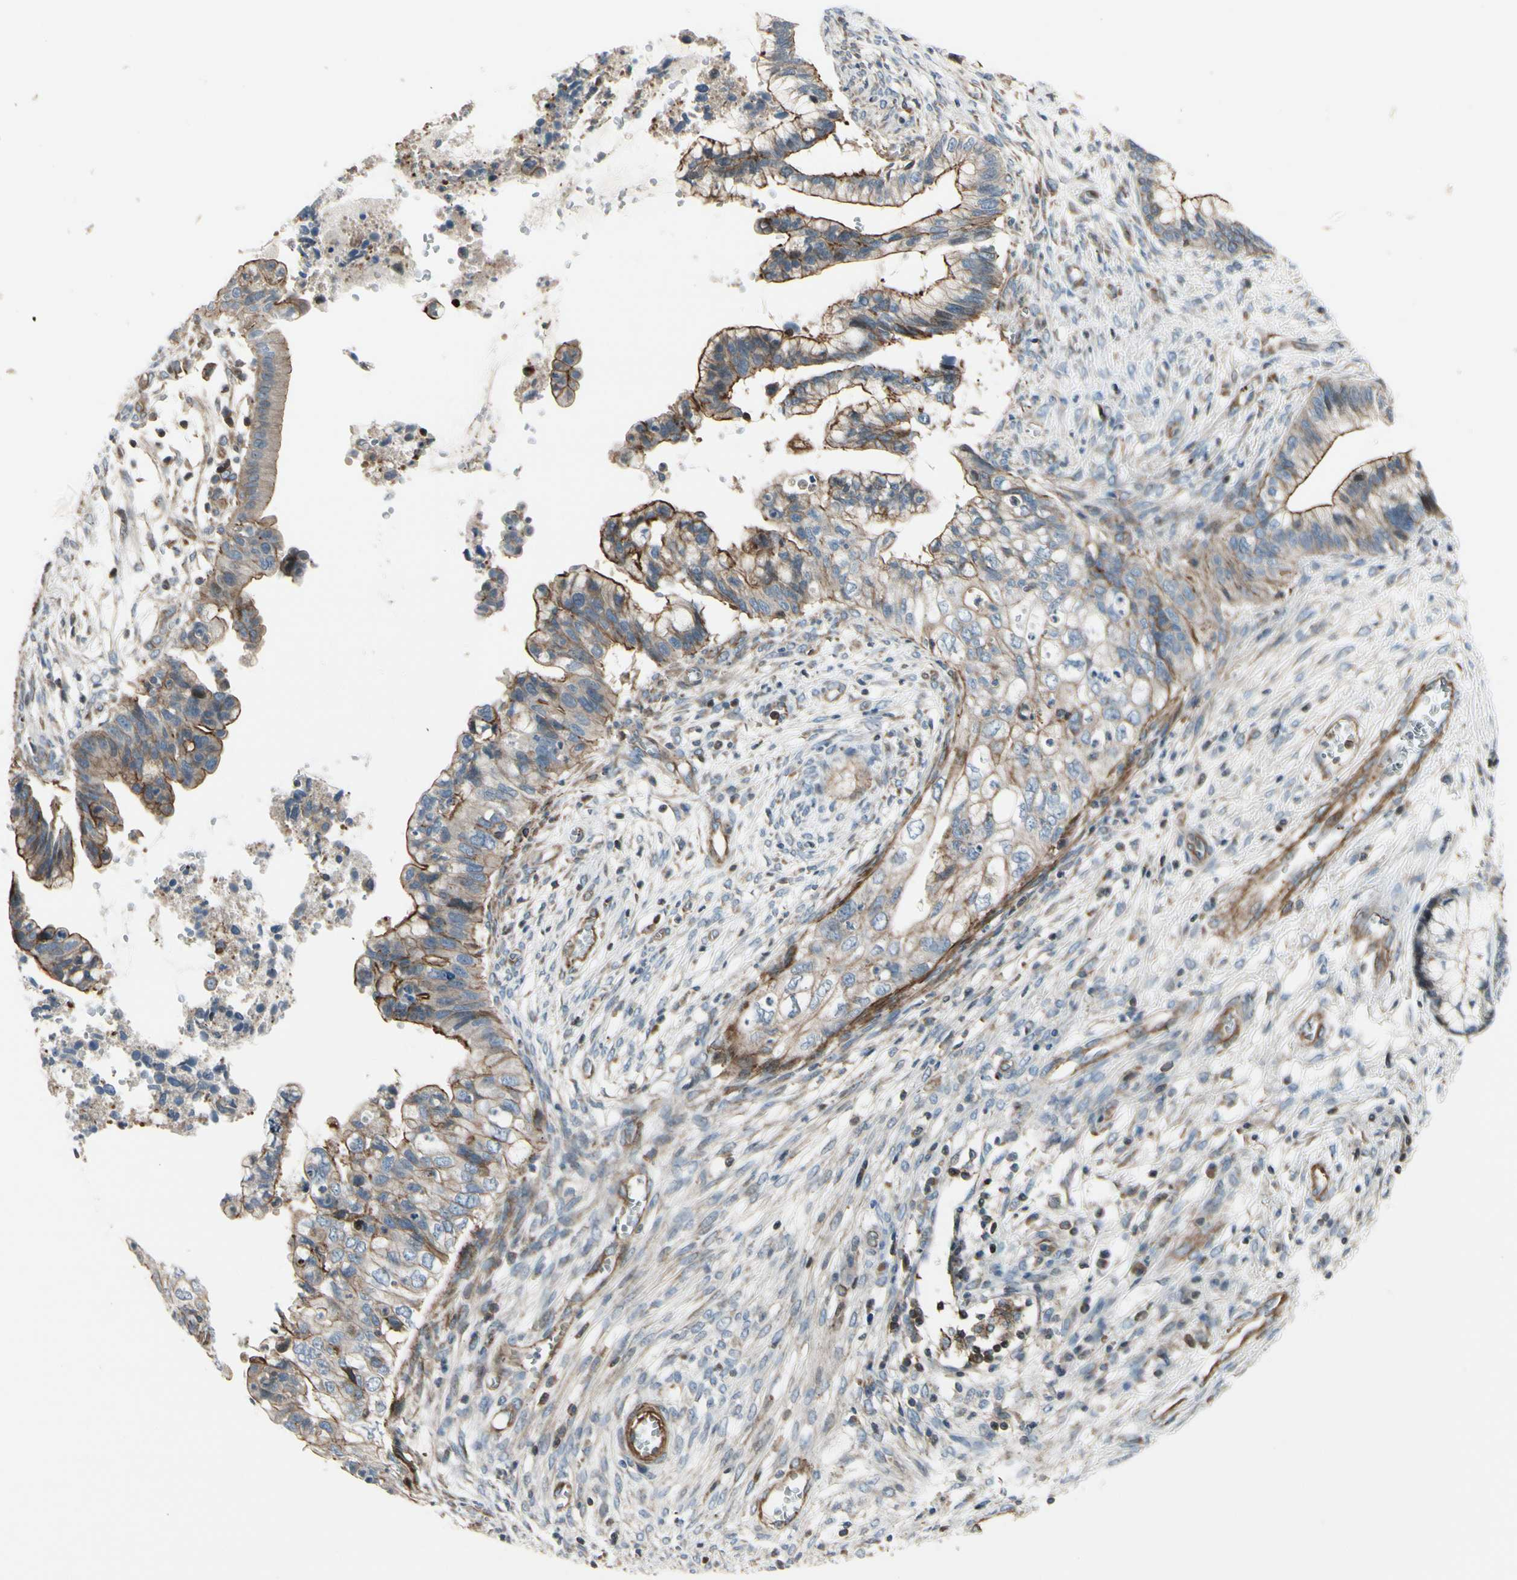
{"staining": {"intensity": "strong", "quantity": "25%-75%", "location": "cytoplasmic/membranous"}, "tissue": "cervical cancer", "cell_type": "Tumor cells", "image_type": "cancer", "snomed": [{"axis": "morphology", "description": "Adenocarcinoma, NOS"}, {"axis": "topography", "description": "Cervix"}], "caption": "Cervical cancer stained with a protein marker demonstrates strong staining in tumor cells.", "gene": "TPM1", "patient": {"sex": "female", "age": 44}}